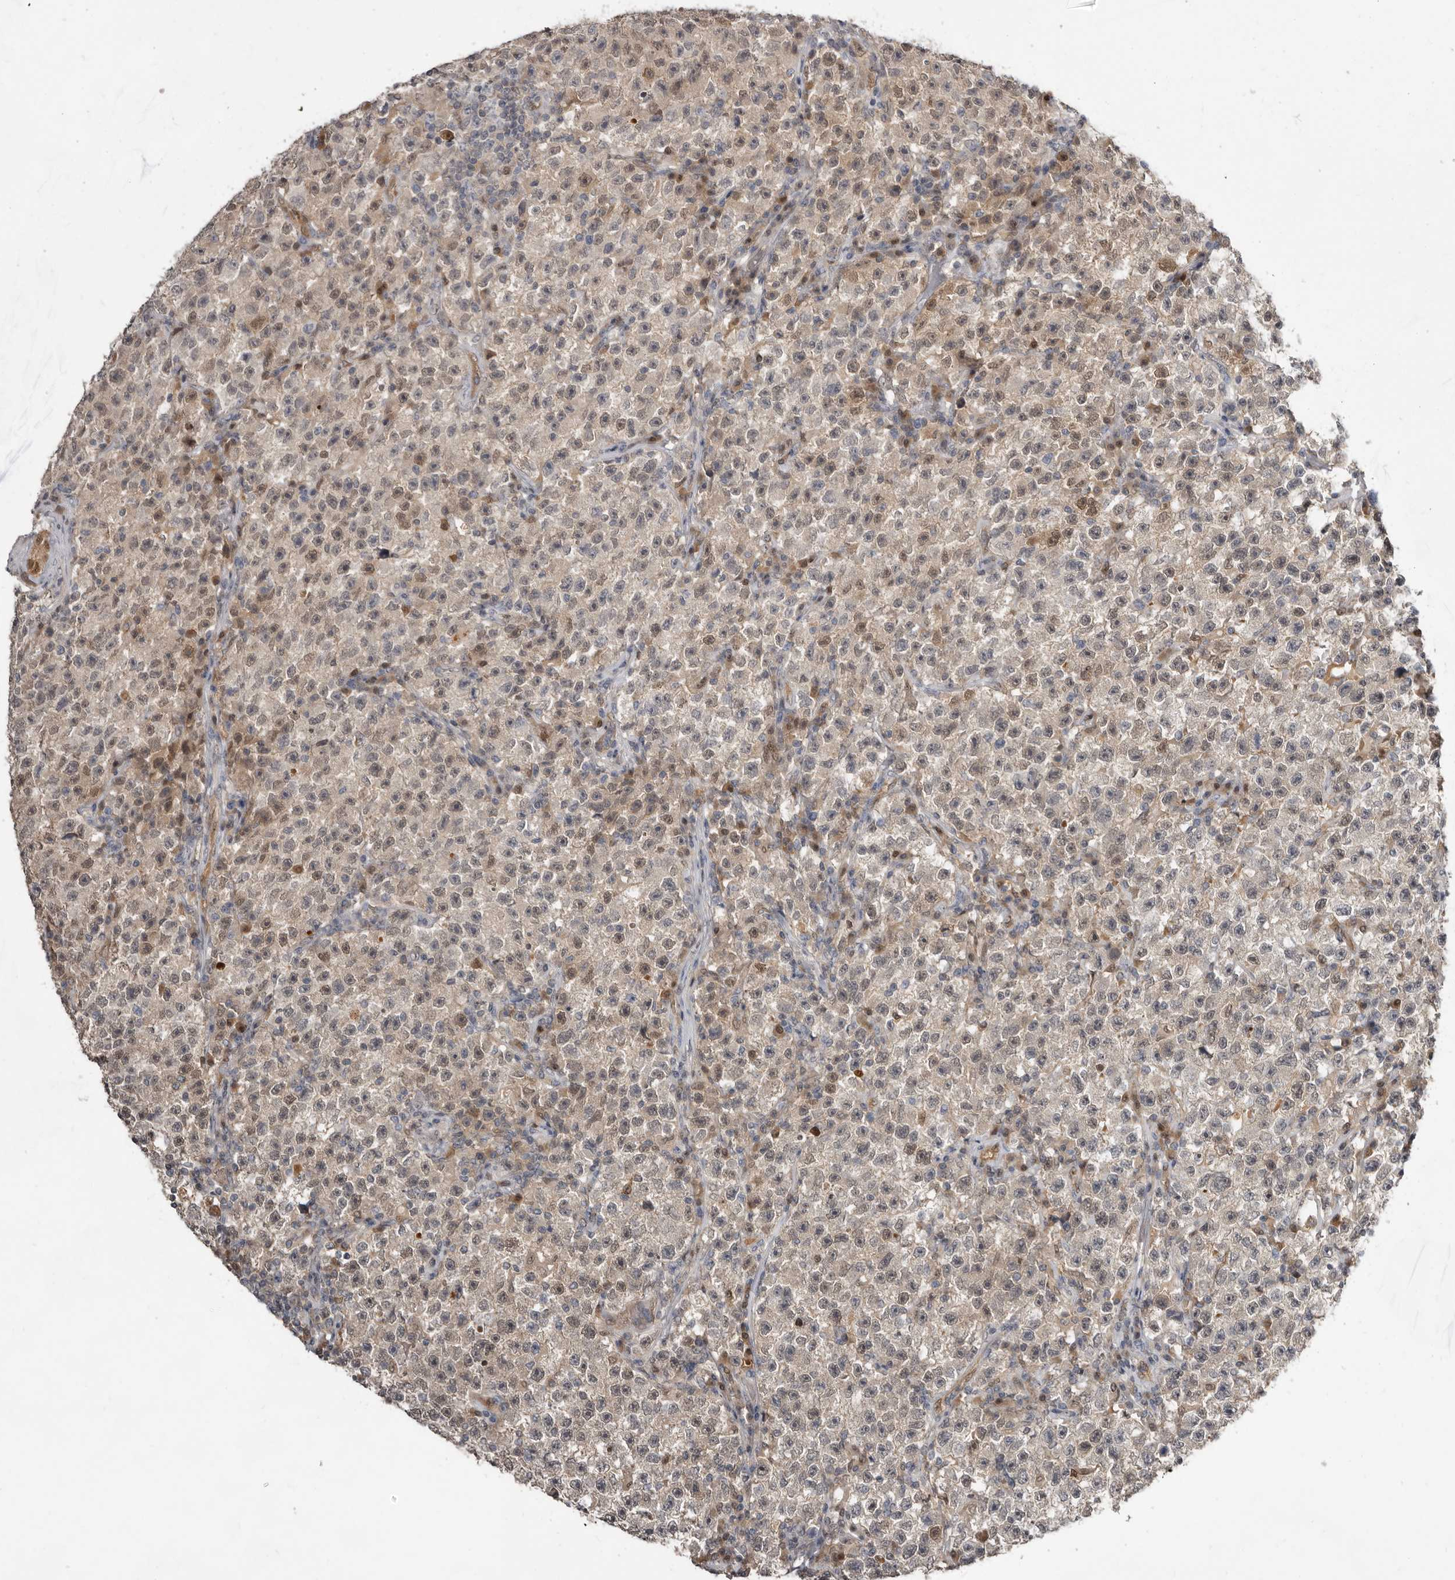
{"staining": {"intensity": "weak", "quantity": "25%-75%", "location": "cytoplasmic/membranous,nuclear"}, "tissue": "testis cancer", "cell_type": "Tumor cells", "image_type": "cancer", "snomed": [{"axis": "morphology", "description": "Seminoma, NOS"}, {"axis": "topography", "description": "Testis"}], "caption": "A brown stain shows weak cytoplasmic/membranous and nuclear expression of a protein in human testis cancer tumor cells. (Stains: DAB in brown, nuclei in blue, Microscopy: brightfield microscopy at high magnification).", "gene": "RBKS", "patient": {"sex": "male", "age": 22}}